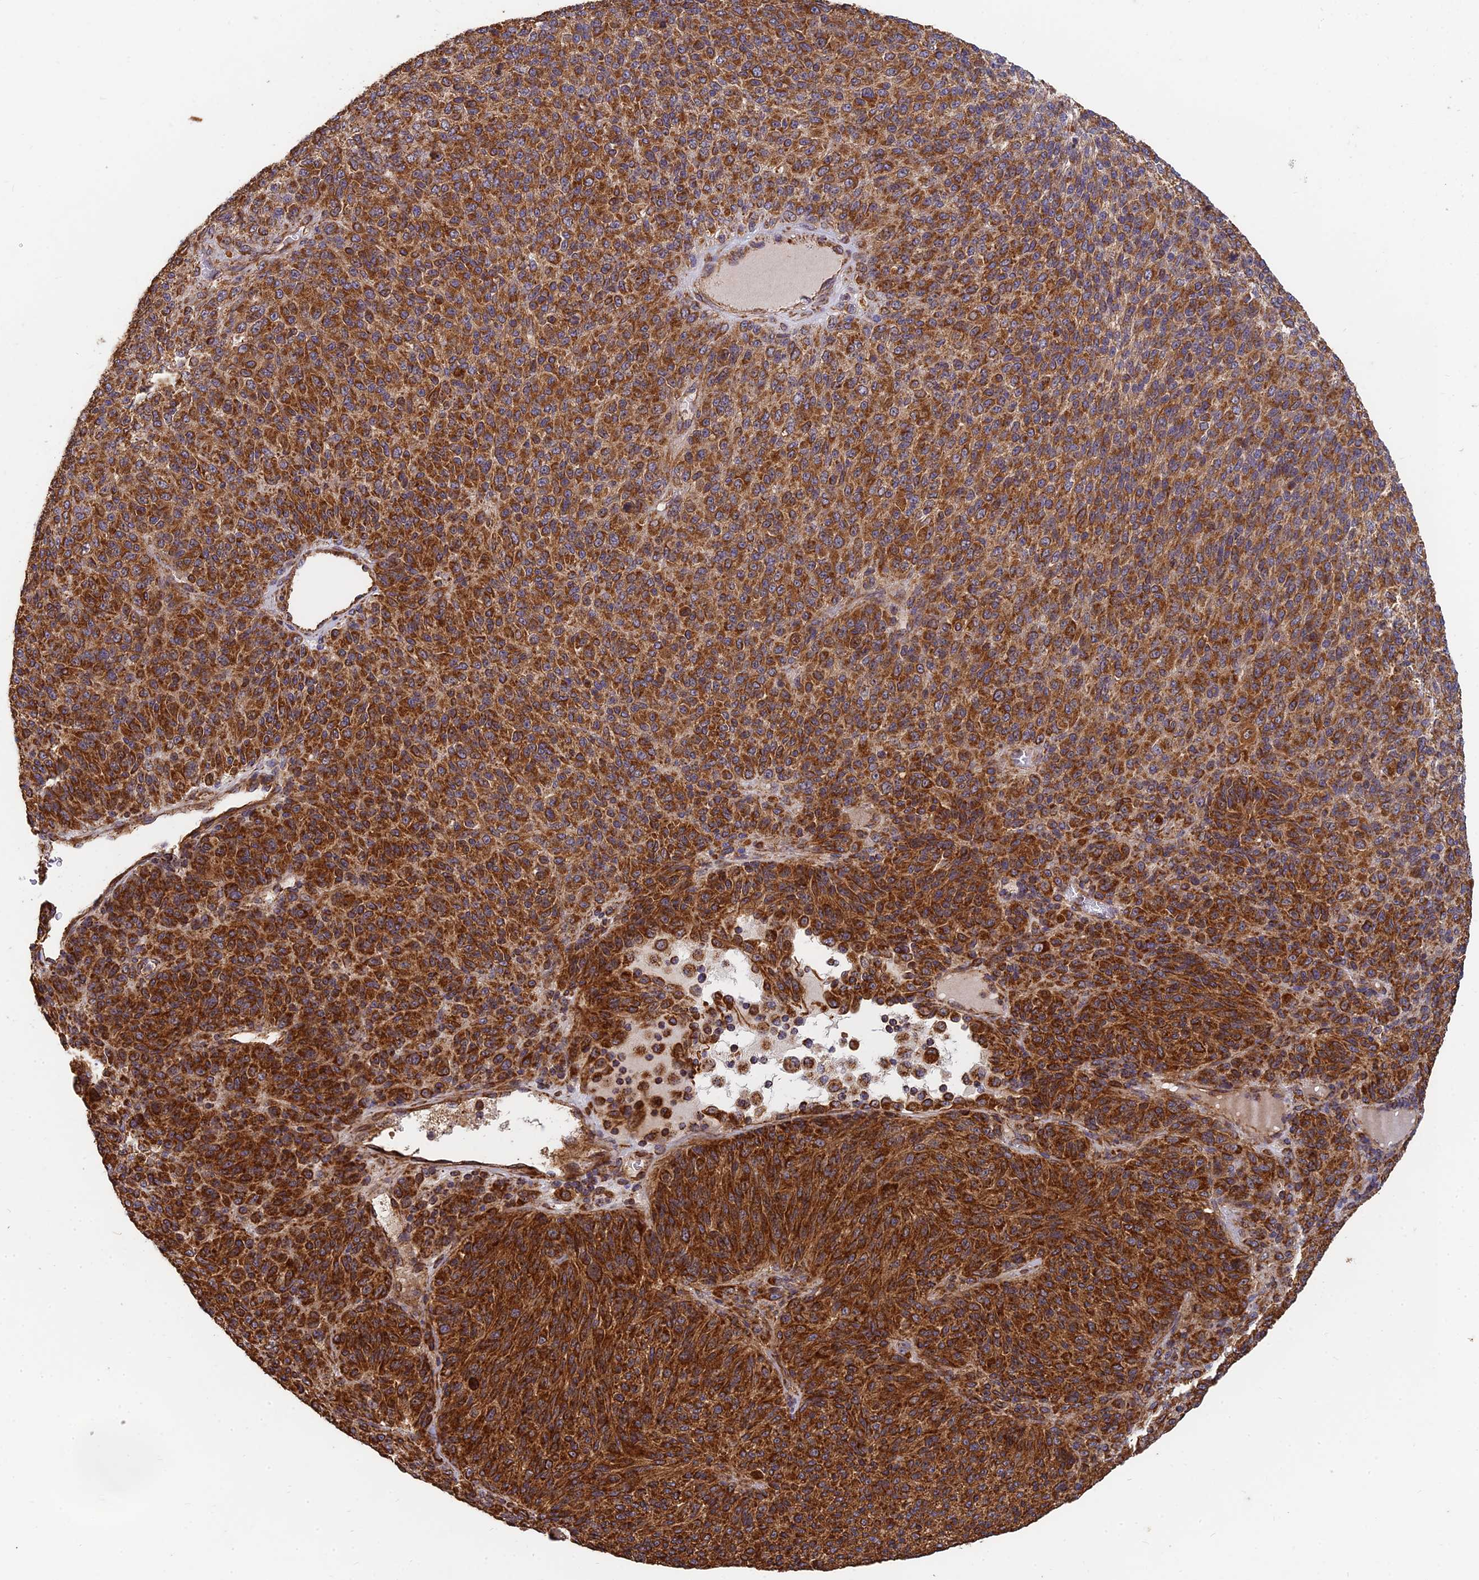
{"staining": {"intensity": "strong", "quantity": ">75%", "location": "cytoplasmic/membranous"}, "tissue": "melanoma", "cell_type": "Tumor cells", "image_type": "cancer", "snomed": [{"axis": "morphology", "description": "Malignant melanoma, Metastatic site"}, {"axis": "topography", "description": "Brain"}], "caption": "DAB (3,3'-diaminobenzidine) immunohistochemical staining of melanoma demonstrates strong cytoplasmic/membranous protein expression in about >75% of tumor cells.", "gene": "DSTYK", "patient": {"sex": "female", "age": 56}}